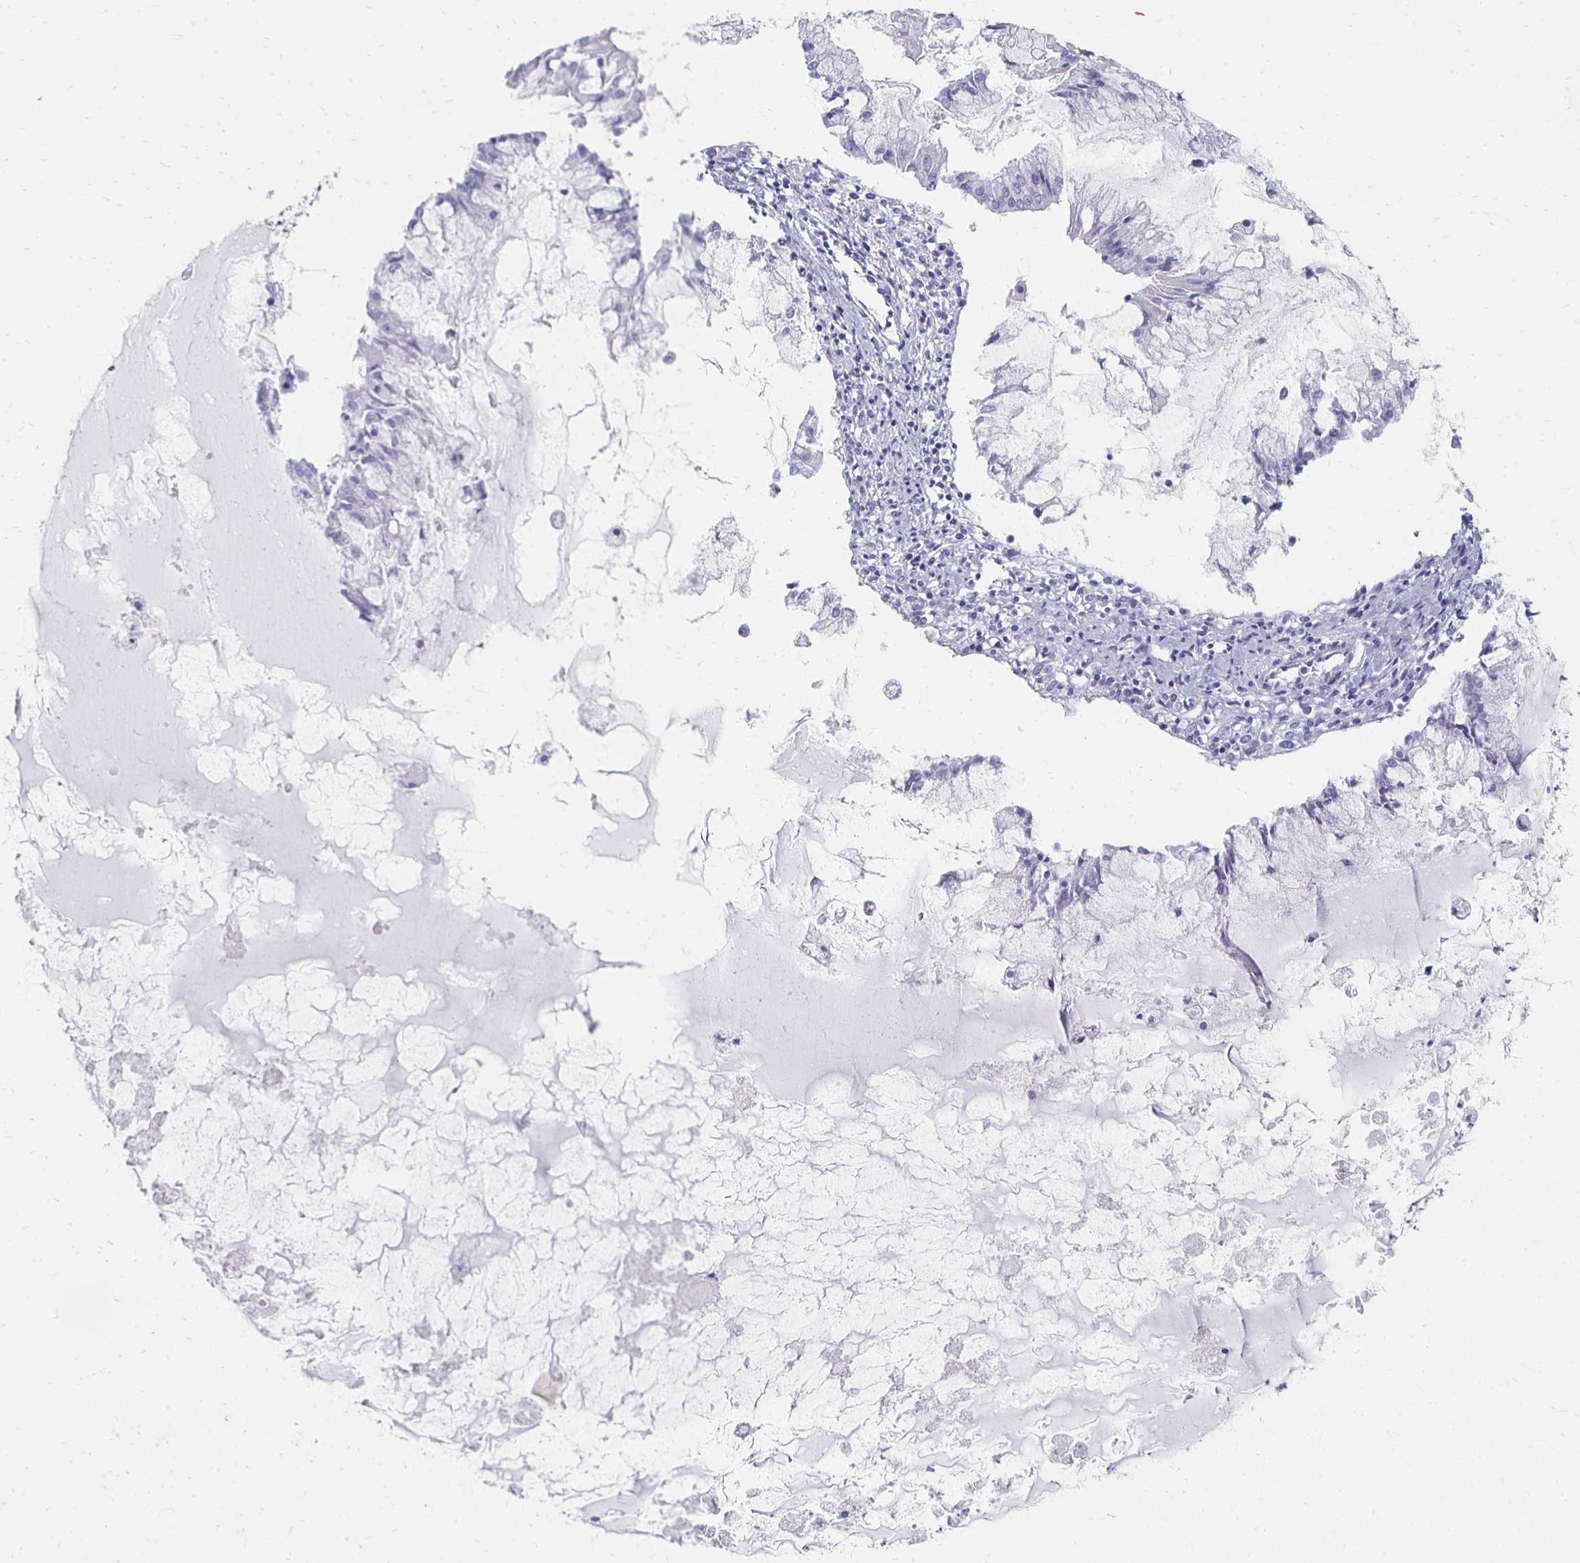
{"staining": {"intensity": "negative", "quantity": "none", "location": "none"}, "tissue": "ovarian cancer", "cell_type": "Tumor cells", "image_type": "cancer", "snomed": [{"axis": "morphology", "description": "Cystadenocarcinoma, mucinous, NOS"}, {"axis": "topography", "description": "Ovary"}], "caption": "IHC of human ovarian cancer (mucinous cystadenocarcinoma) exhibits no positivity in tumor cells.", "gene": "CXCR2", "patient": {"sex": "female", "age": 34}}